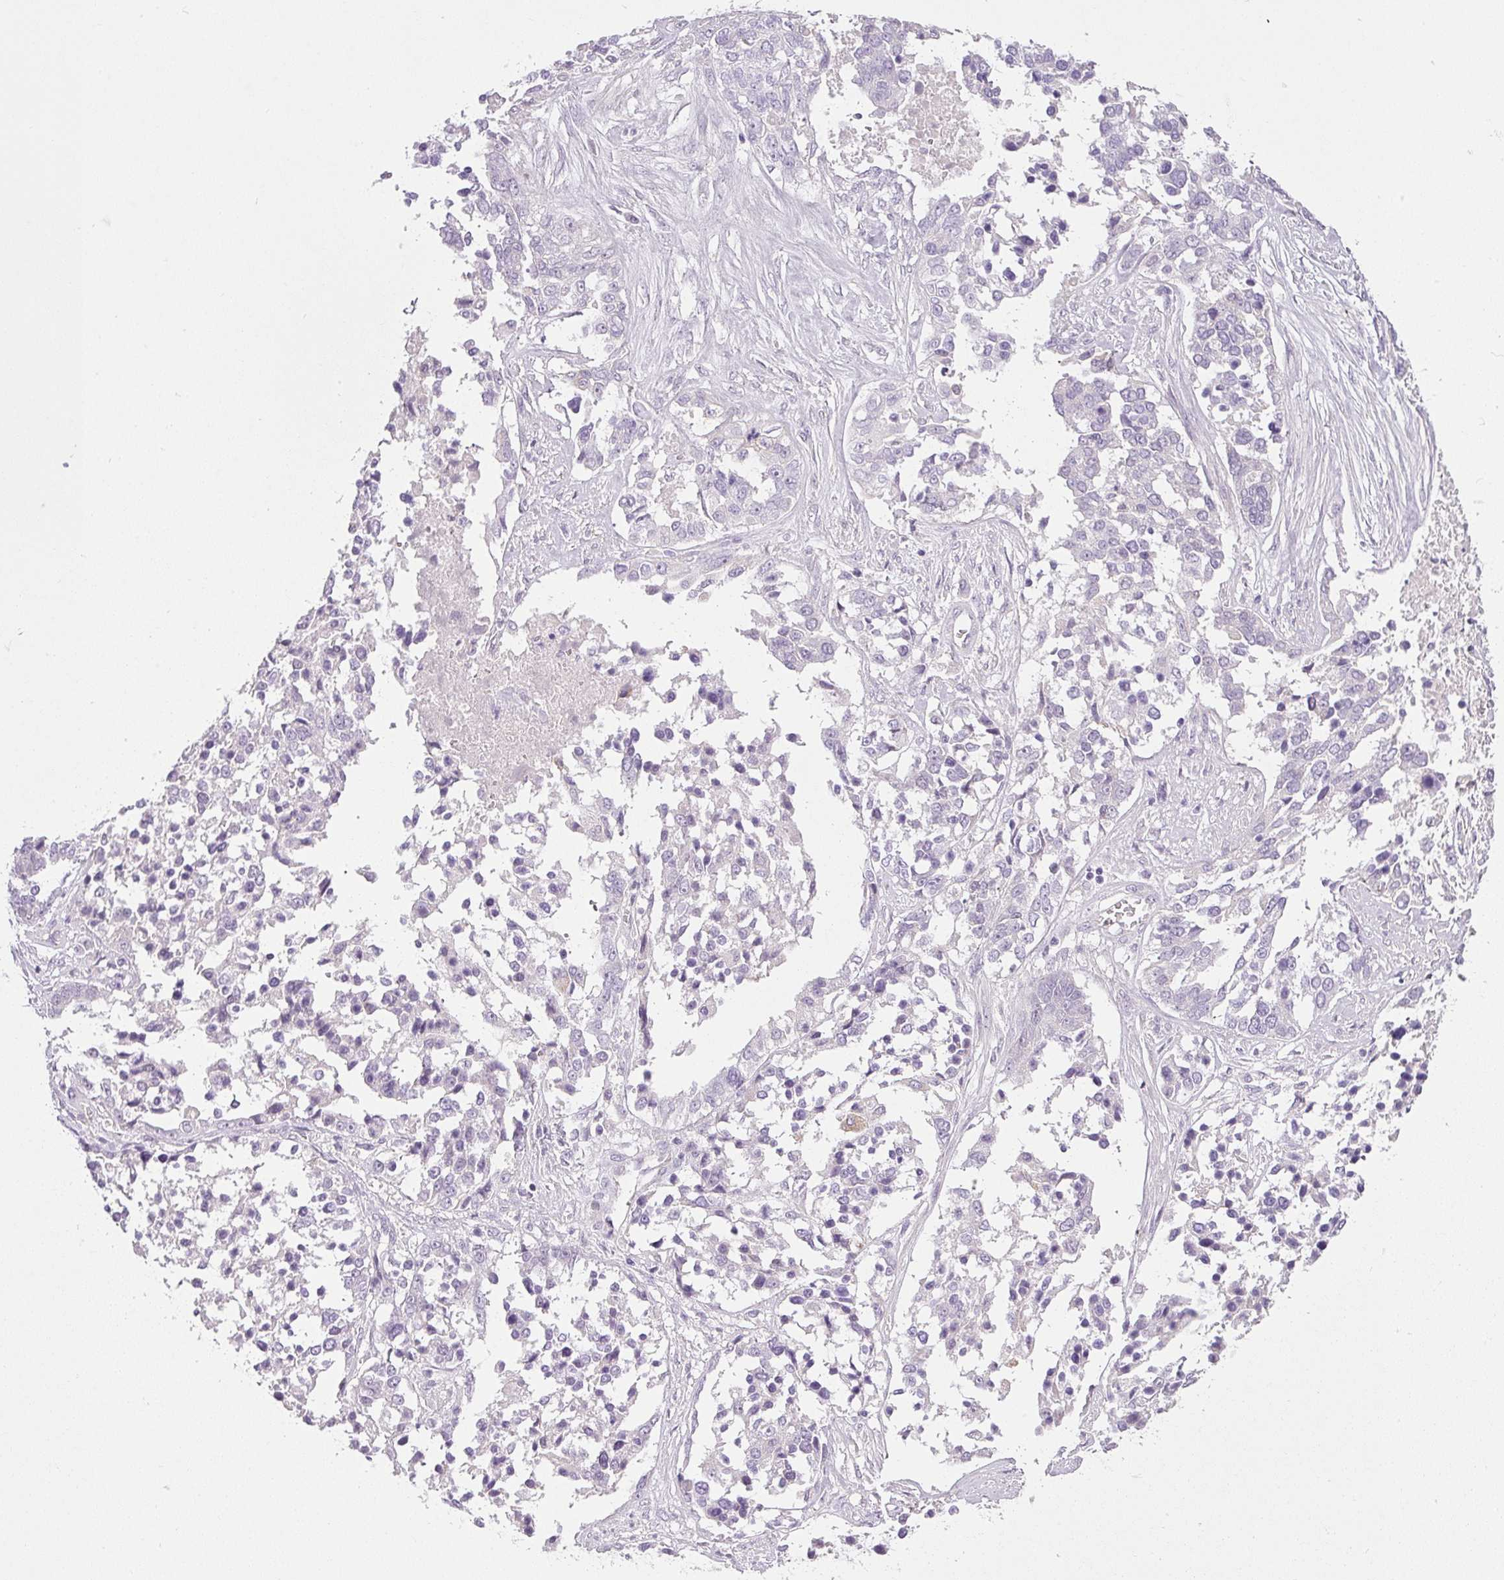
{"staining": {"intensity": "negative", "quantity": "none", "location": "none"}, "tissue": "ovarian cancer", "cell_type": "Tumor cells", "image_type": "cancer", "snomed": [{"axis": "morphology", "description": "Cystadenocarcinoma, serous, NOS"}, {"axis": "topography", "description": "Ovary"}], "caption": "DAB (3,3'-diaminobenzidine) immunohistochemical staining of human serous cystadenocarcinoma (ovarian) exhibits no significant staining in tumor cells.", "gene": "RAX2", "patient": {"sex": "female", "age": 44}}